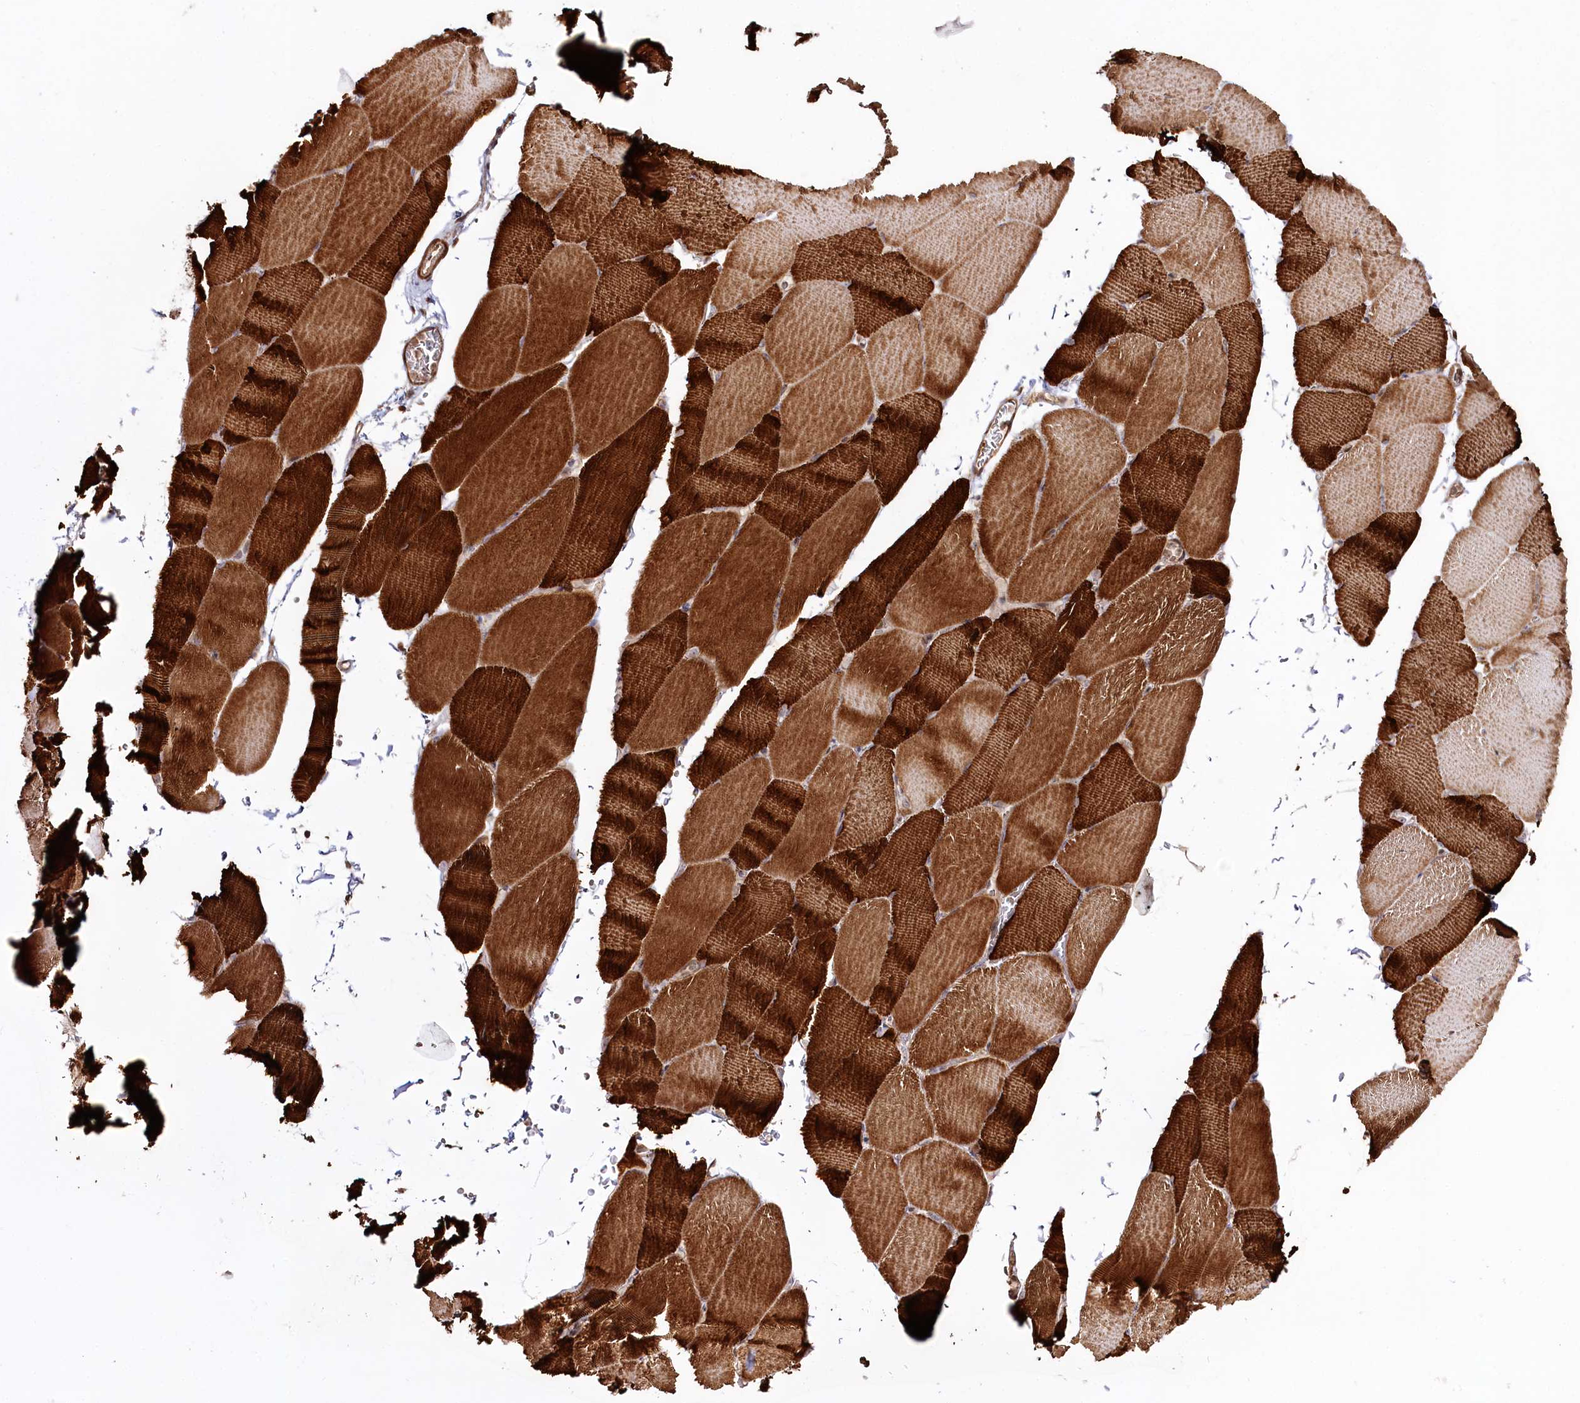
{"staining": {"intensity": "strong", "quantity": ">75%", "location": "cytoplasmic/membranous"}, "tissue": "skeletal muscle", "cell_type": "Myocytes", "image_type": "normal", "snomed": [{"axis": "morphology", "description": "Normal tissue, NOS"}, {"axis": "topography", "description": "Skeletal muscle"}, {"axis": "topography", "description": "Parathyroid gland"}], "caption": "DAB (3,3'-diaminobenzidine) immunohistochemical staining of benign human skeletal muscle reveals strong cytoplasmic/membranous protein positivity in approximately >75% of myocytes. The staining was performed using DAB, with brown indicating positive protein expression. Nuclei are stained blue with hematoxylin.", "gene": "REXO2", "patient": {"sex": "female", "age": 37}}